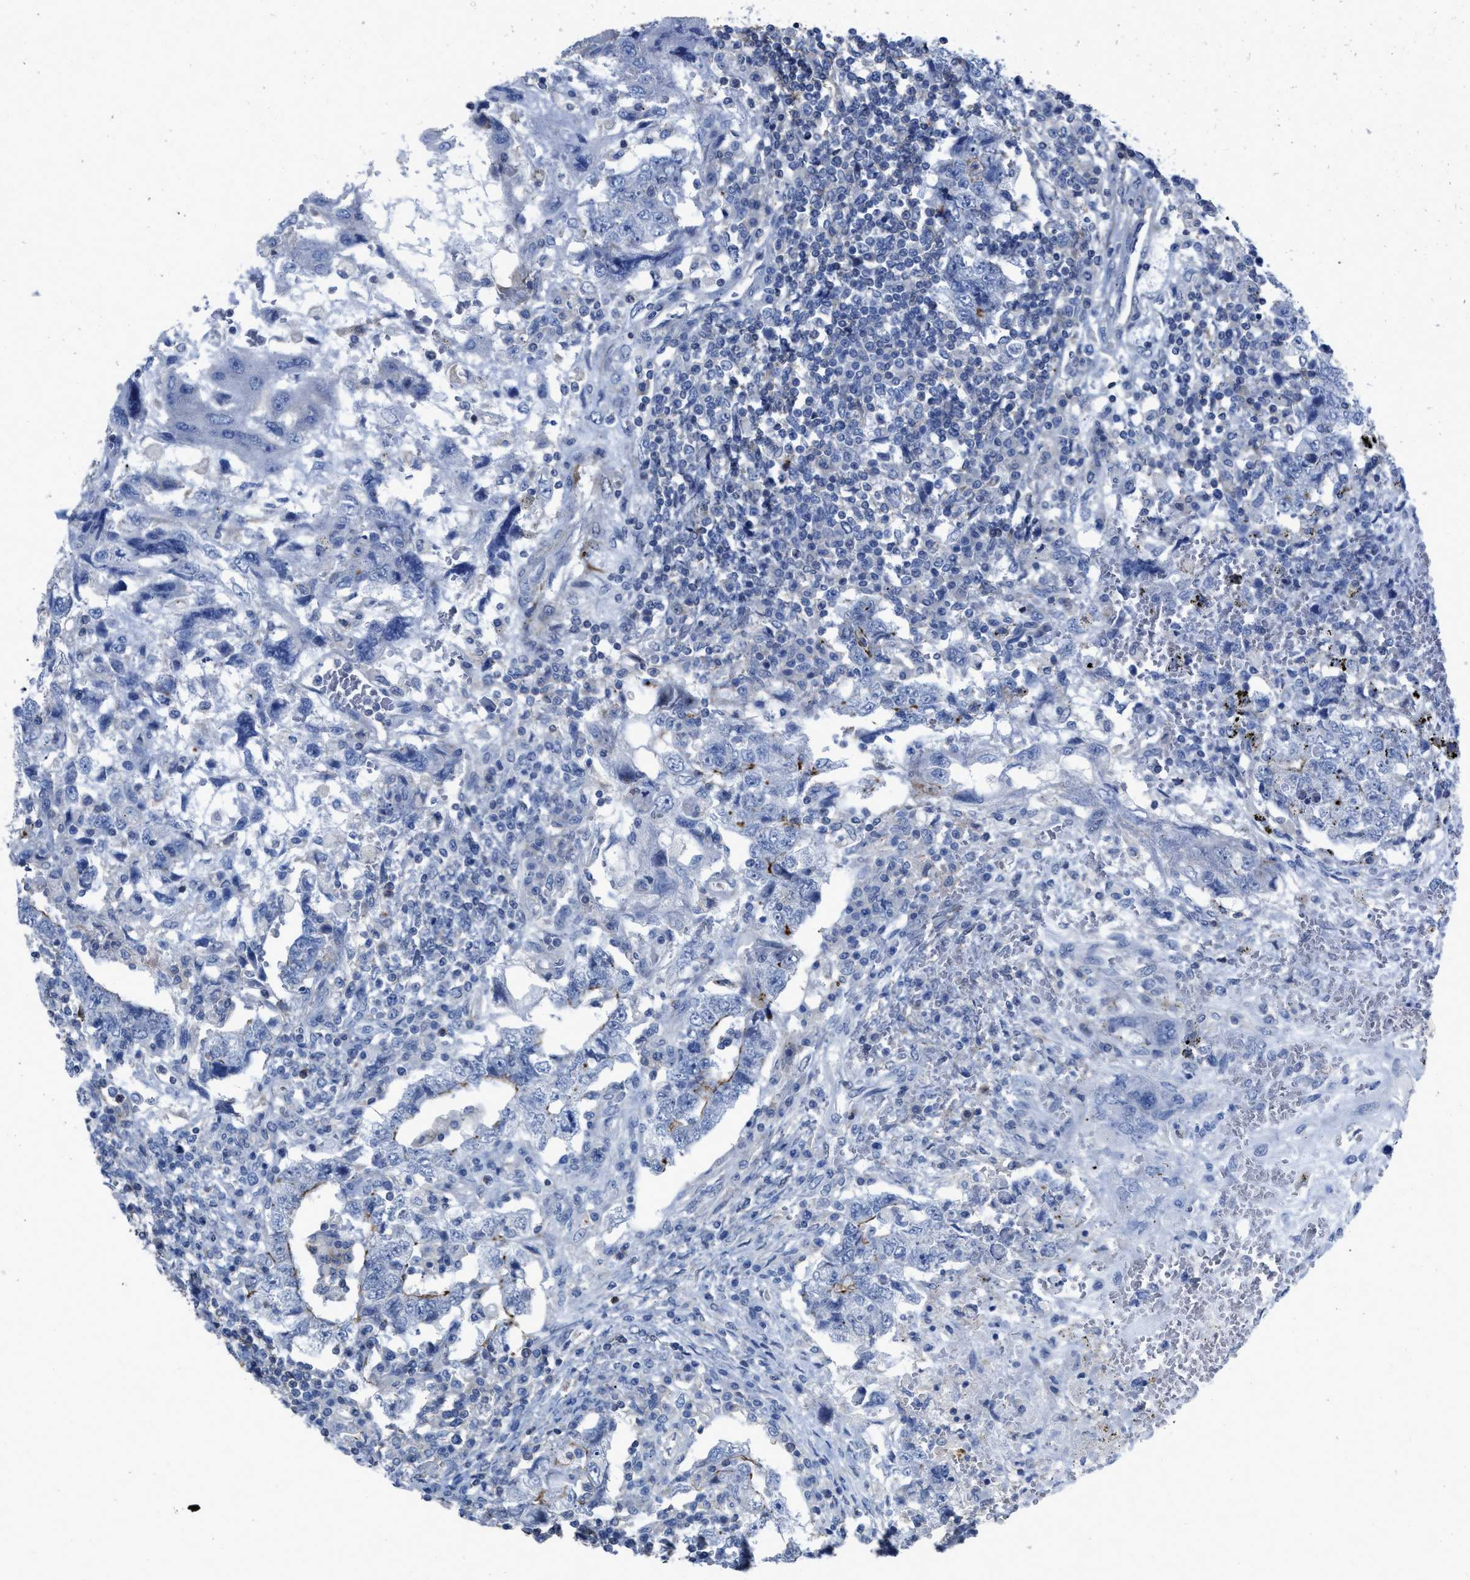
{"staining": {"intensity": "negative", "quantity": "none", "location": "none"}, "tissue": "testis cancer", "cell_type": "Tumor cells", "image_type": "cancer", "snomed": [{"axis": "morphology", "description": "Carcinoma, Embryonal, NOS"}, {"axis": "topography", "description": "Testis"}], "caption": "The histopathology image shows no staining of tumor cells in testis embryonal carcinoma. The staining was performed using DAB to visualize the protein expression in brown, while the nuclei were stained in blue with hematoxylin (Magnification: 20x).", "gene": "PRMT2", "patient": {"sex": "male", "age": 26}}